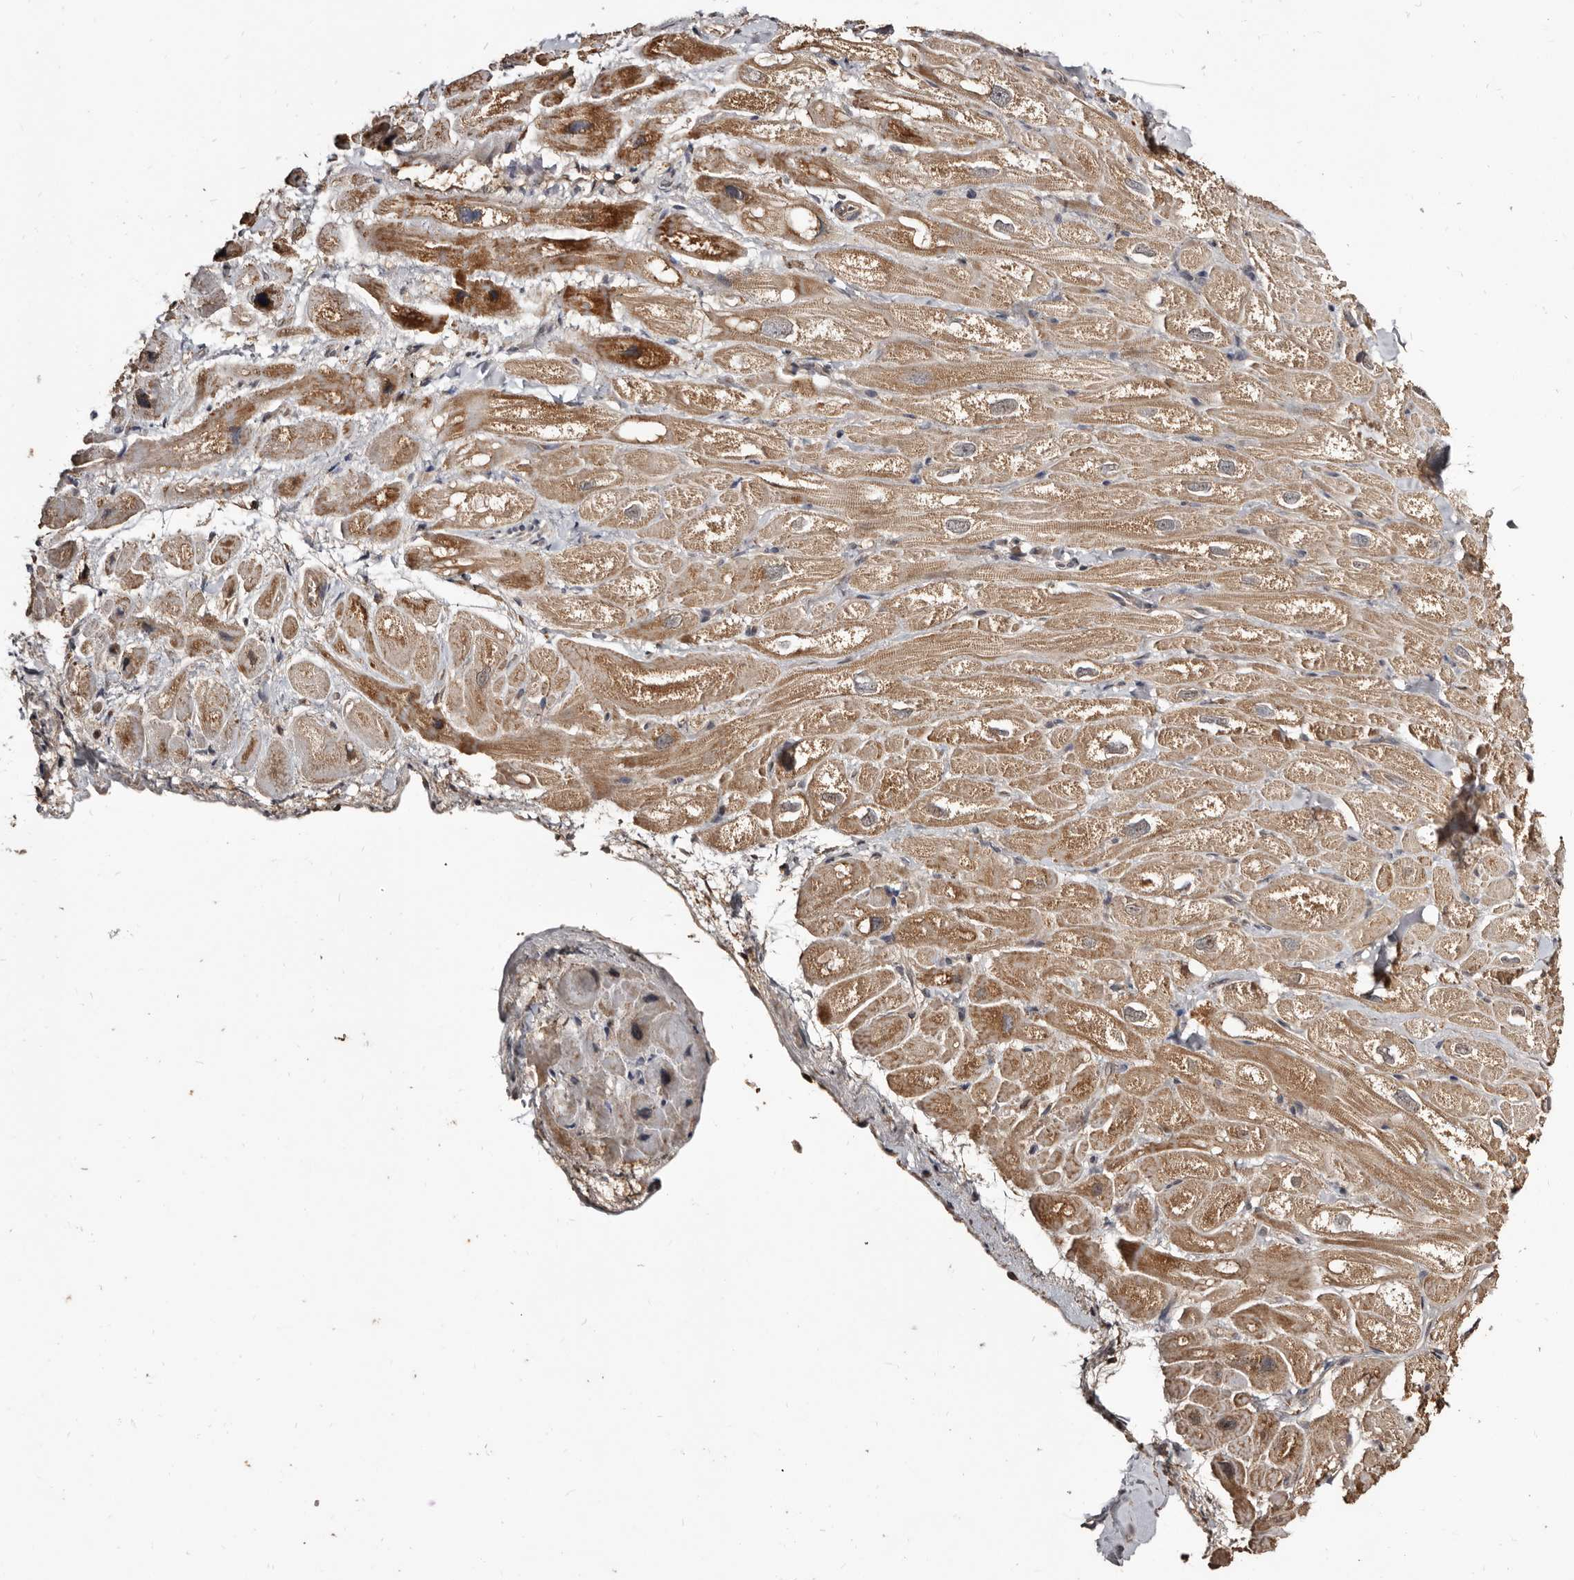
{"staining": {"intensity": "moderate", "quantity": ">75%", "location": "cytoplasmic/membranous"}, "tissue": "heart muscle", "cell_type": "Cardiomyocytes", "image_type": "normal", "snomed": [{"axis": "morphology", "description": "Normal tissue, NOS"}, {"axis": "topography", "description": "Heart"}], "caption": "Immunohistochemical staining of normal heart muscle reveals >75% levels of moderate cytoplasmic/membranous protein staining in about >75% of cardiomyocytes.", "gene": "AKAP7", "patient": {"sex": "male", "age": 49}}